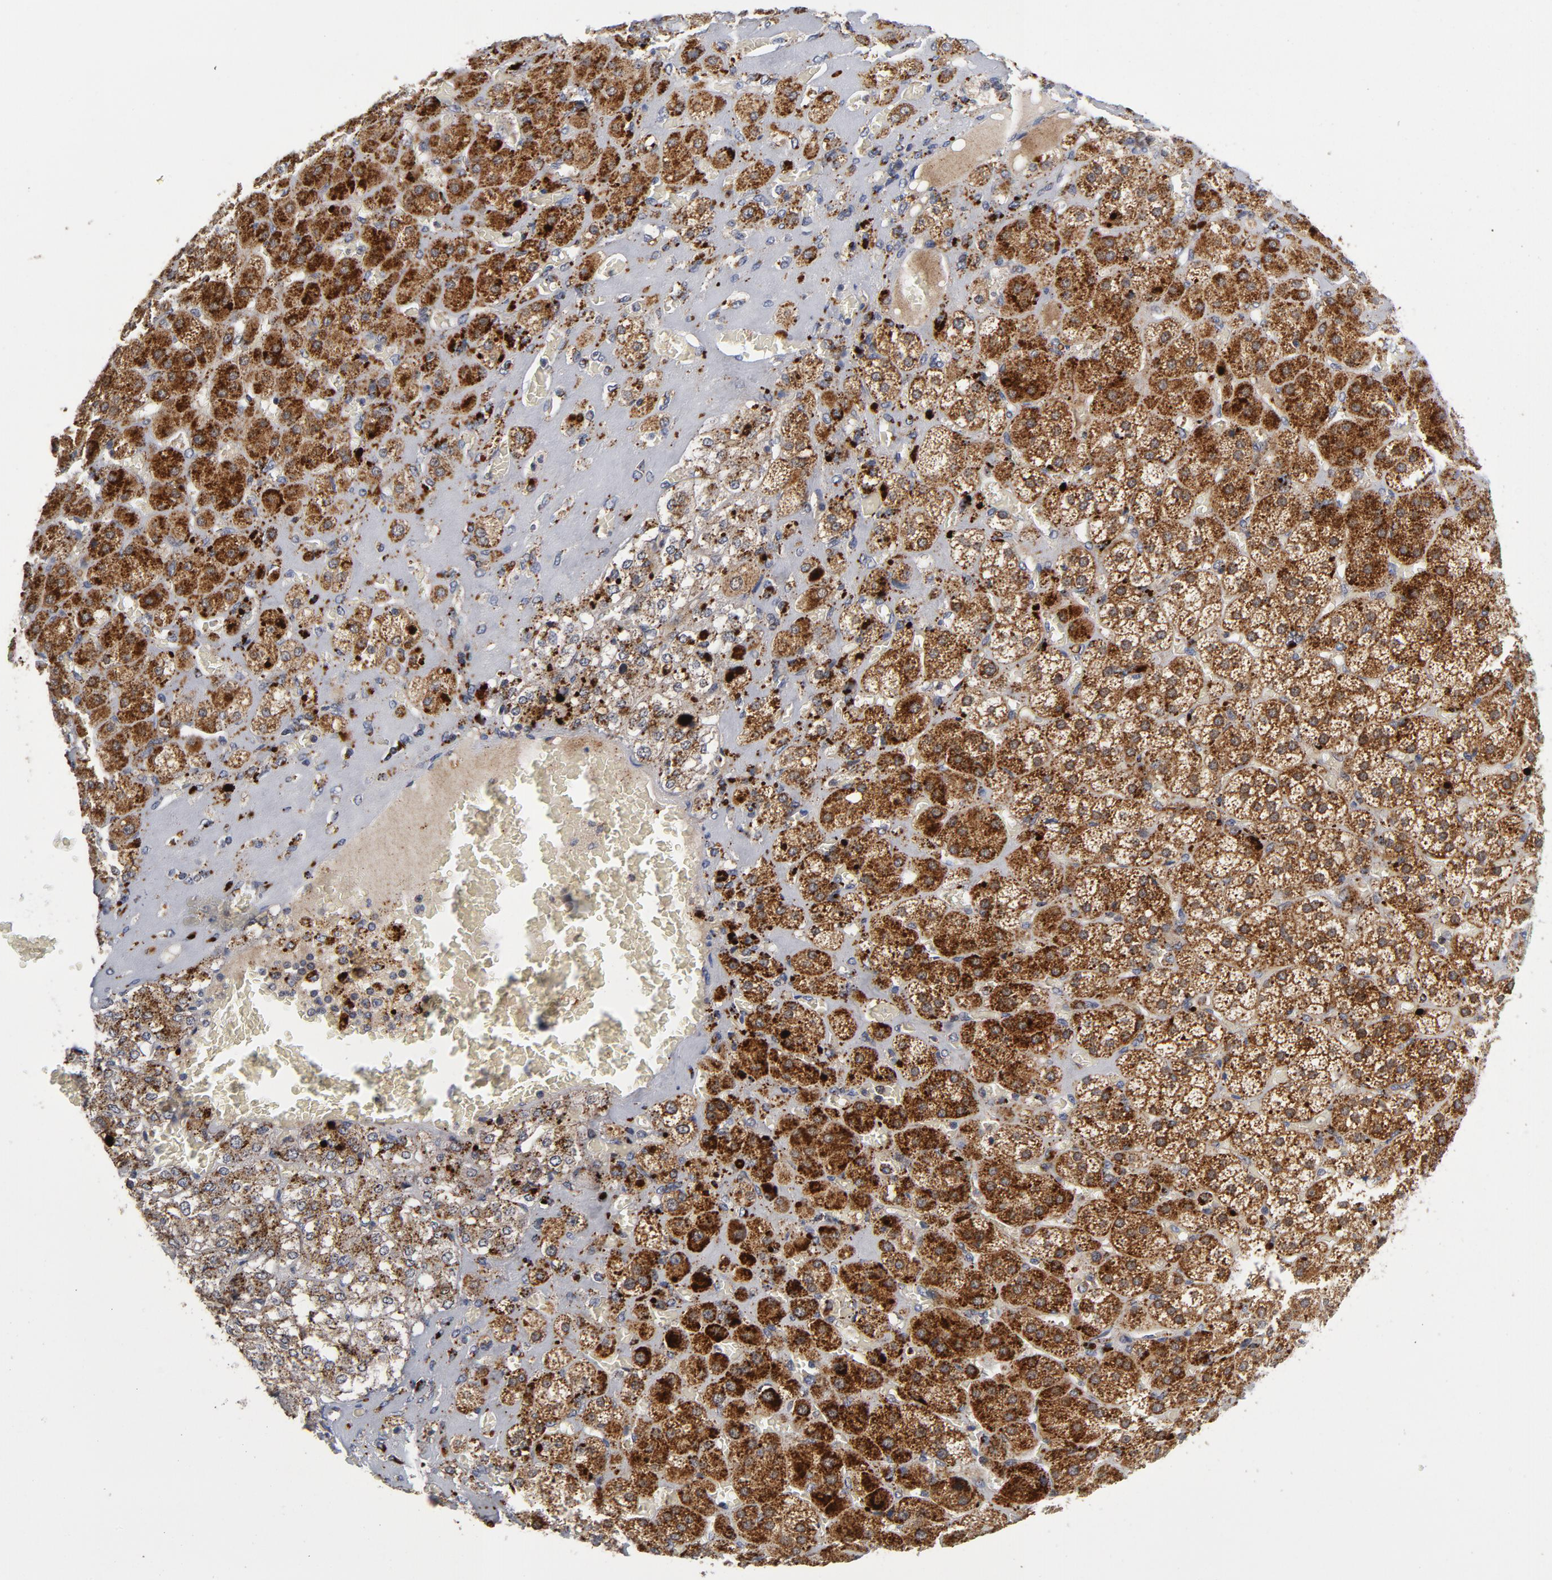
{"staining": {"intensity": "strong", "quantity": ">75%", "location": "cytoplasmic/membranous"}, "tissue": "adrenal gland", "cell_type": "Glandular cells", "image_type": "normal", "snomed": [{"axis": "morphology", "description": "Normal tissue, NOS"}, {"axis": "topography", "description": "Adrenal gland"}], "caption": "IHC of unremarkable adrenal gland displays high levels of strong cytoplasmic/membranous positivity in approximately >75% of glandular cells.", "gene": "AKT2", "patient": {"sex": "female", "age": 71}}